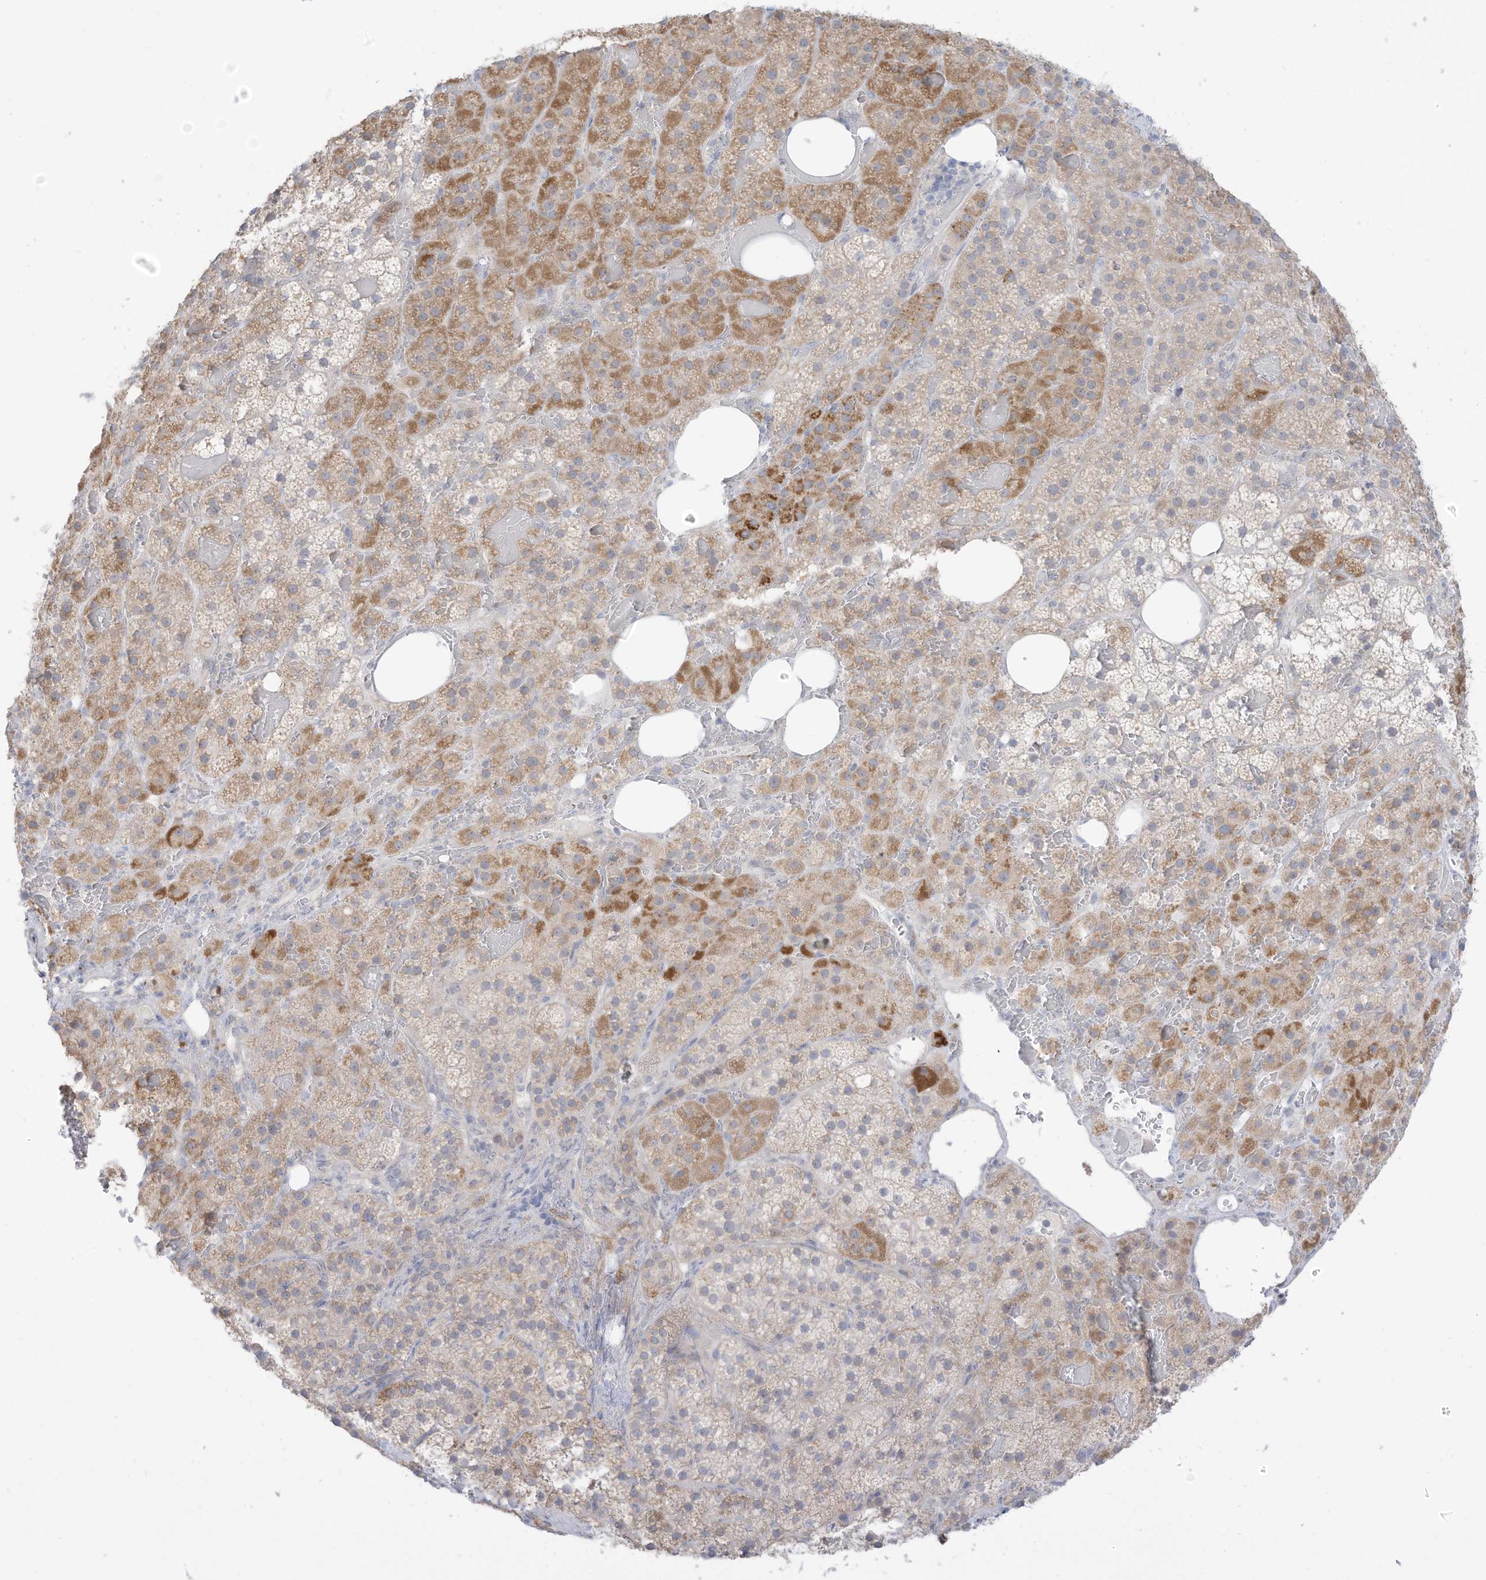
{"staining": {"intensity": "moderate", "quantity": "25%-75%", "location": "cytoplasmic/membranous"}, "tissue": "adrenal gland", "cell_type": "Glandular cells", "image_type": "normal", "snomed": [{"axis": "morphology", "description": "Normal tissue, NOS"}, {"axis": "topography", "description": "Adrenal gland"}], "caption": "This histopathology image shows normal adrenal gland stained with immunohistochemistry to label a protein in brown. The cytoplasmic/membranous of glandular cells show moderate positivity for the protein. Nuclei are counter-stained blue.", "gene": "OGT", "patient": {"sex": "female", "age": 59}}